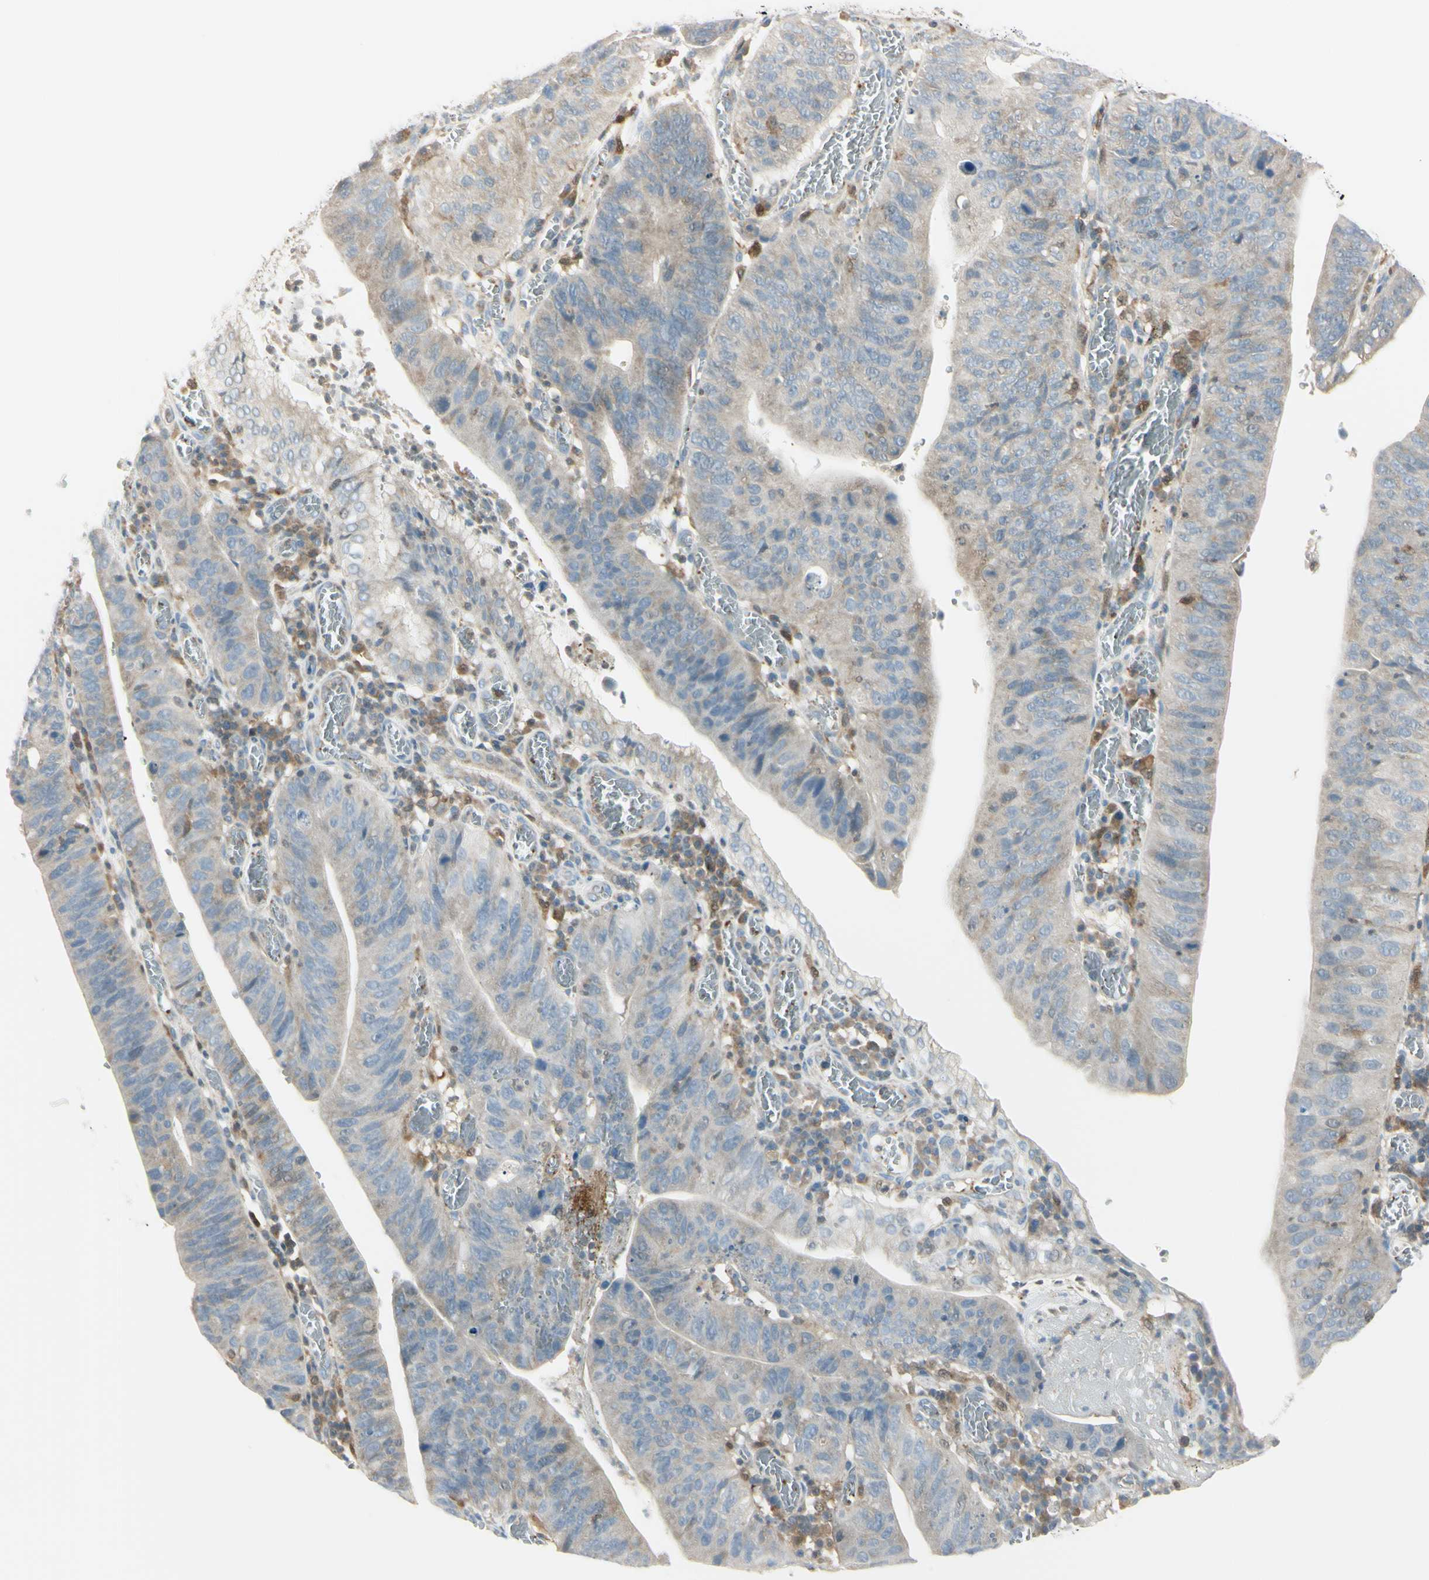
{"staining": {"intensity": "moderate", "quantity": ">75%", "location": "cytoplasmic/membranous"}, "tissue": "stomach cancer", "cell_type": "Tumor cells", "image_type": "cancer", "snomed": [{"axis": "morphology", "description": "Adenocarcinoma, NOS"}, {"axis": "topography", "description": "Stomach"}], "caption": "Protein expression by IHC demonstrates moderate cytoplasmic/membranous staining in approximately >75% of tumor cells in stomach cancer.", "gene": "CYRIB", "patient": {"sex": "male", "age": 59}}